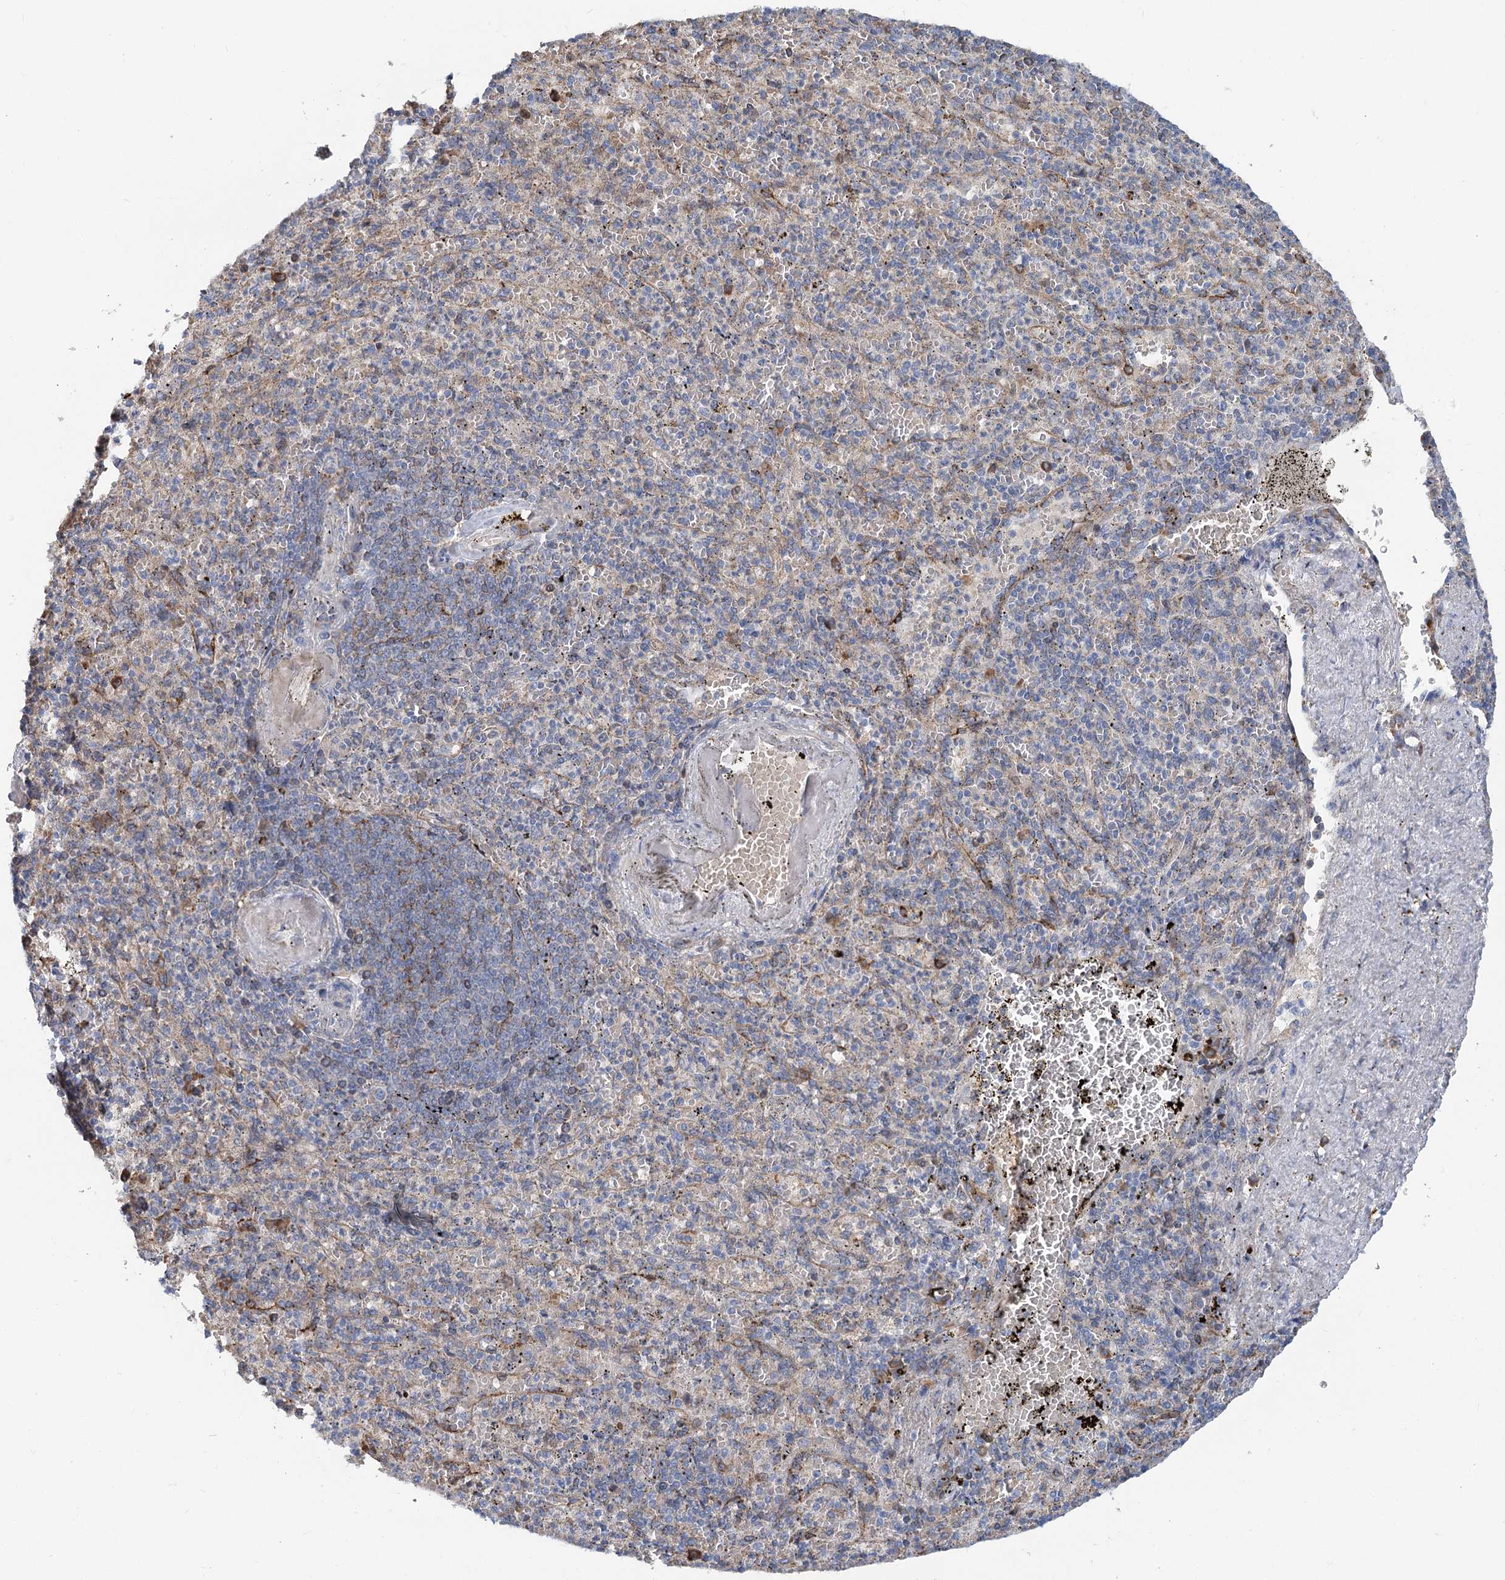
{"staining": {"intensity": "negative", "quantity": "none", "location": "none"}, "tissue": "spleen", "cell_type": "Cells in red pulp", "image_type": "normal", "snomed": [{"axis": "morphology", "description": "Normal tissue, NOS"}, {"axis": "topography", "description": "Spleen"}], "caption": "The histopathology image demonstrates no staining of cells in red pulp in unremarkable spleen.", "gene": "CIB4", "patient": {"sex": "female", "age": 74}}